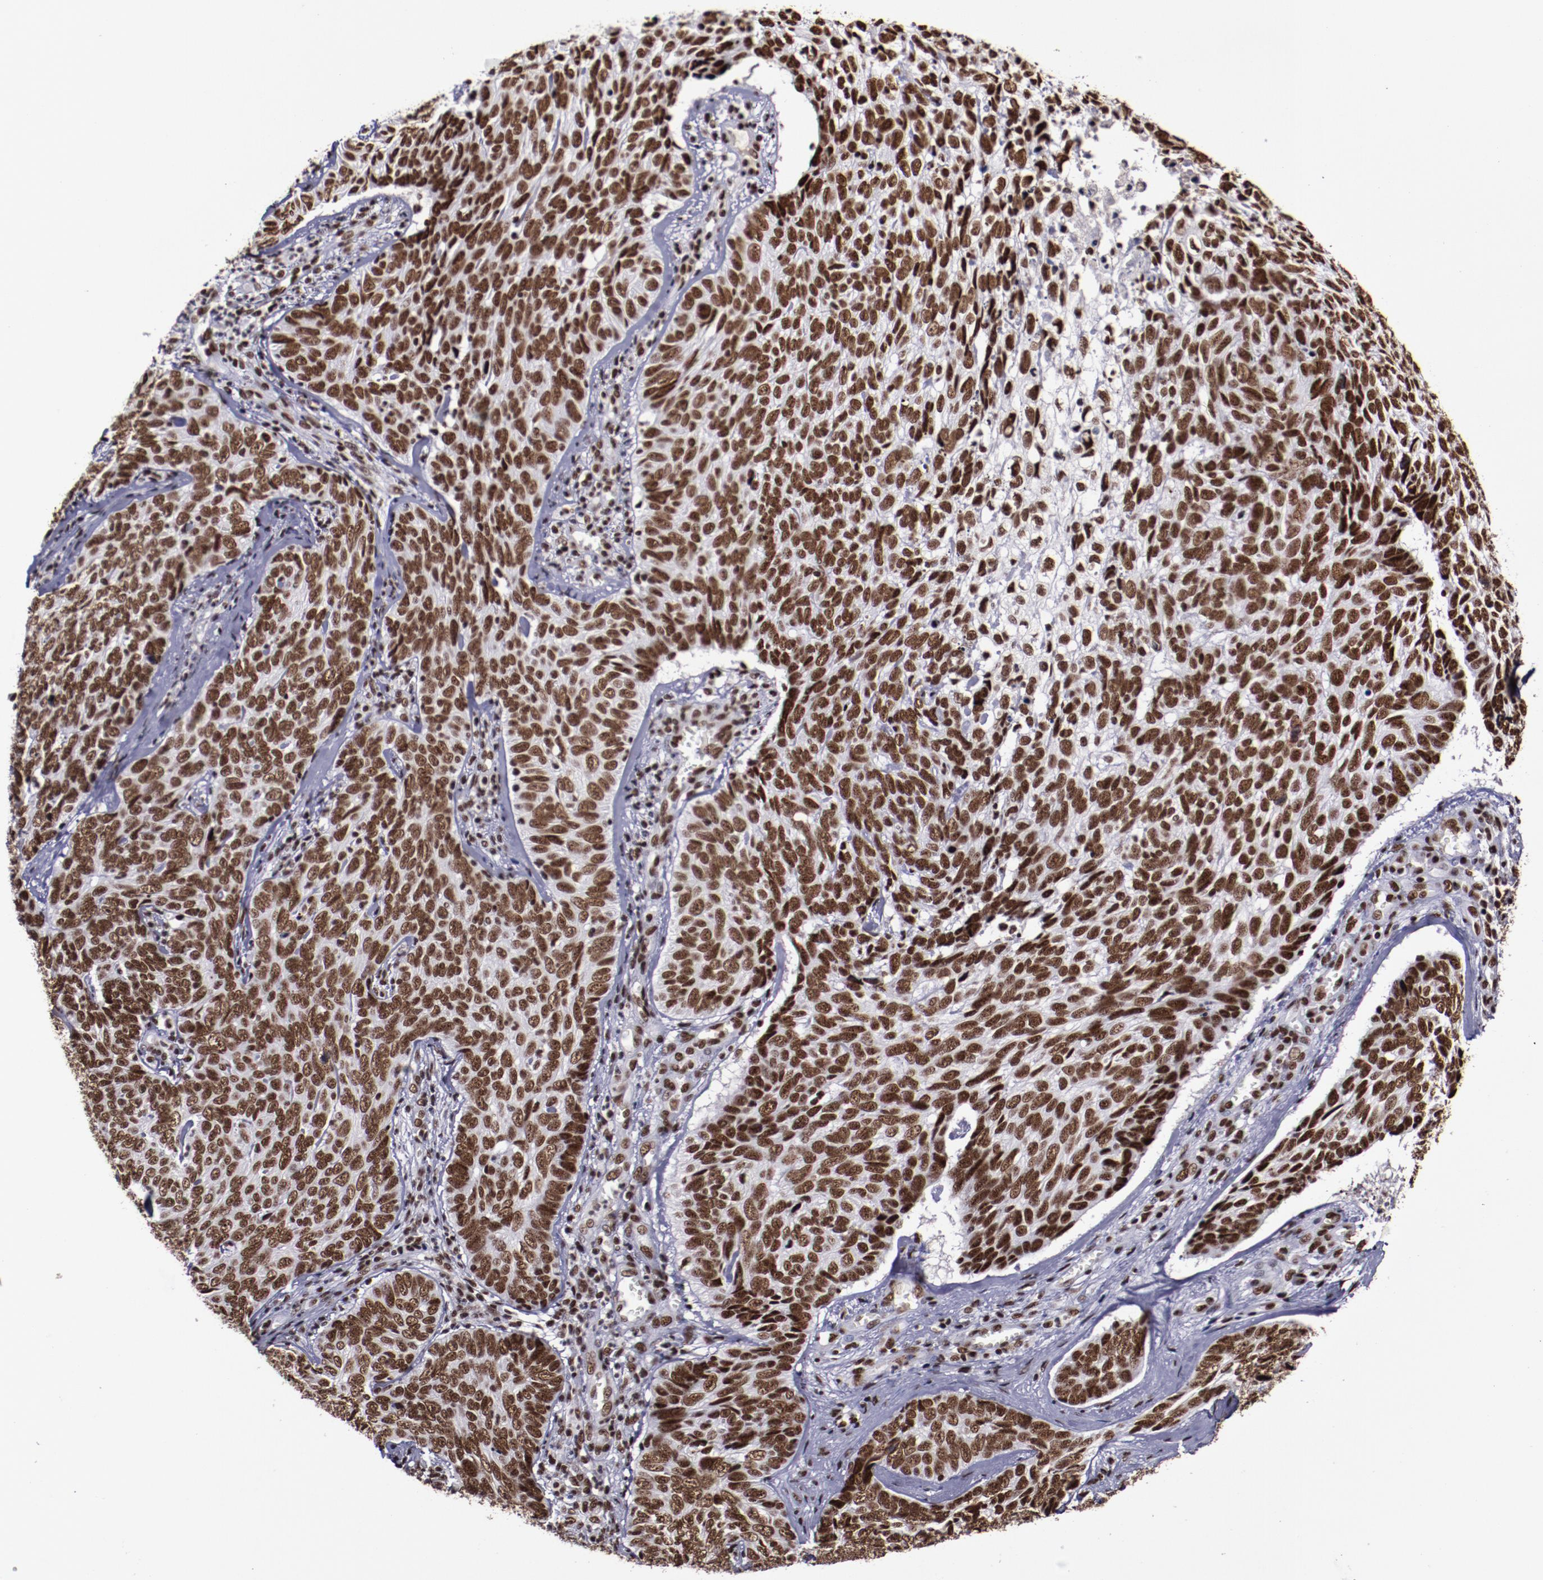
{"staining": {"intensity": "strong", "quantity": ">75%", "location": "nuclear"}, "tissue": "skin cancer", "cell_type": "Tumor cells", "image_type": "cancer", "snomed": [{"axis": "morphology", "description": "Basal cell carcinoma"}, {"axis": "topography", "description": "Skin"}], "caption": "Immunohistochemistry (IHC) of skin cancer shows high levels of strong nuclear positivity in about >75% of tumor cells. Immunohistochemistry stains the protein of interest in brown and the nuclei are stained blue.", "gene": "ERH", "patient": {"sex": "male", "age": 72}}